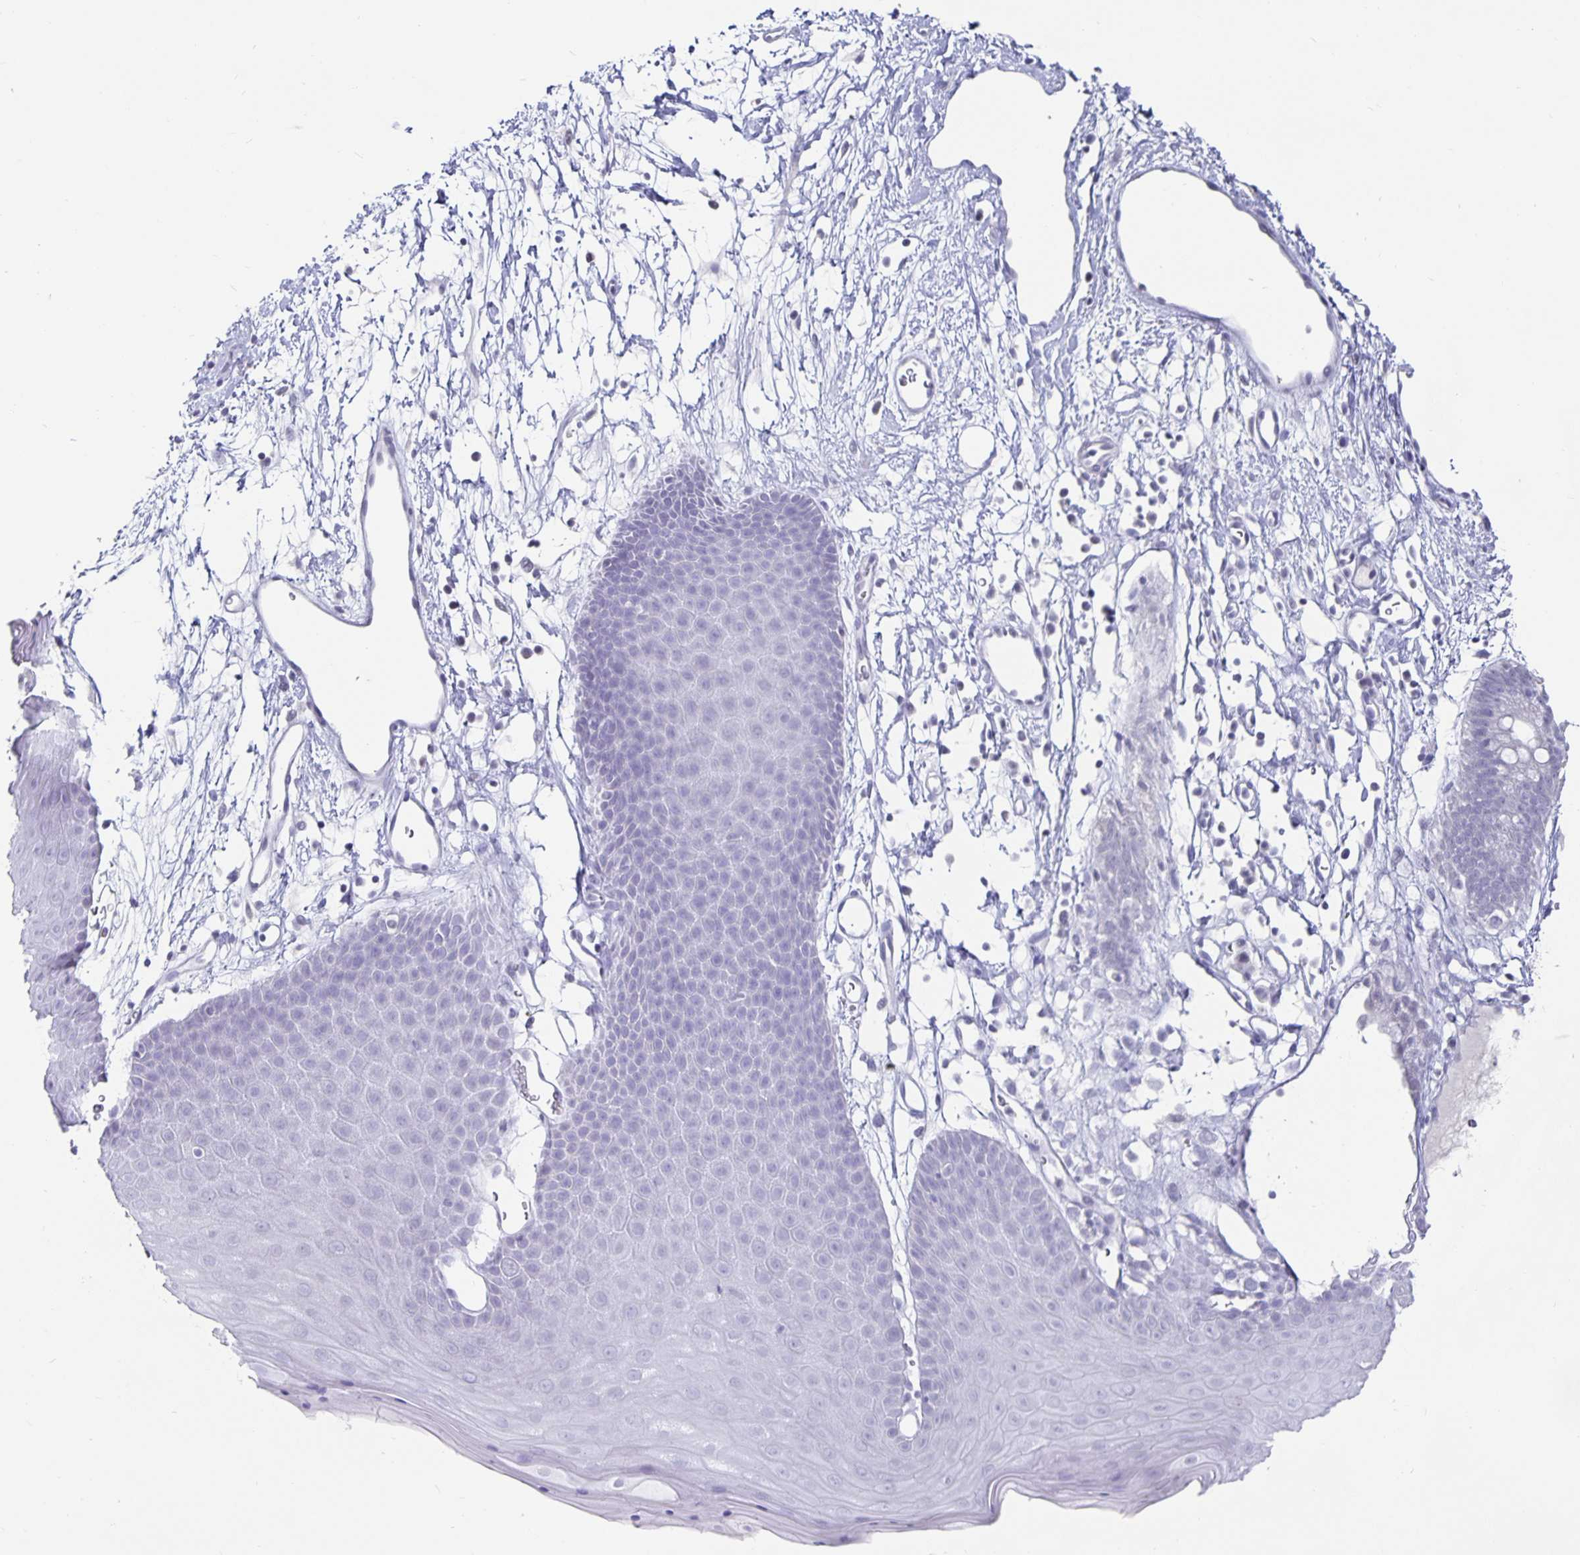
{"staining": {"intensity": "moderate", "quantity": "<25%", "location": "cytoplasmic/membranous"}, "tissue": "skin", "cell_type": "Epidermal cells", "image_type": "normal", "snomed": [{"axis": "morphology", "description": "Normal tissue, NOS"}, {"axis": "topography", "description": "Anal"}], "caption": "A micrograph showing moderate cytoplasmic/membranous expression in approximately <25% of epidermal cells in benign skin, as visualized by brown immunohistochemical staining.", "gene": "OLIG2", "patient": {"sex": "male", "age": 53}}